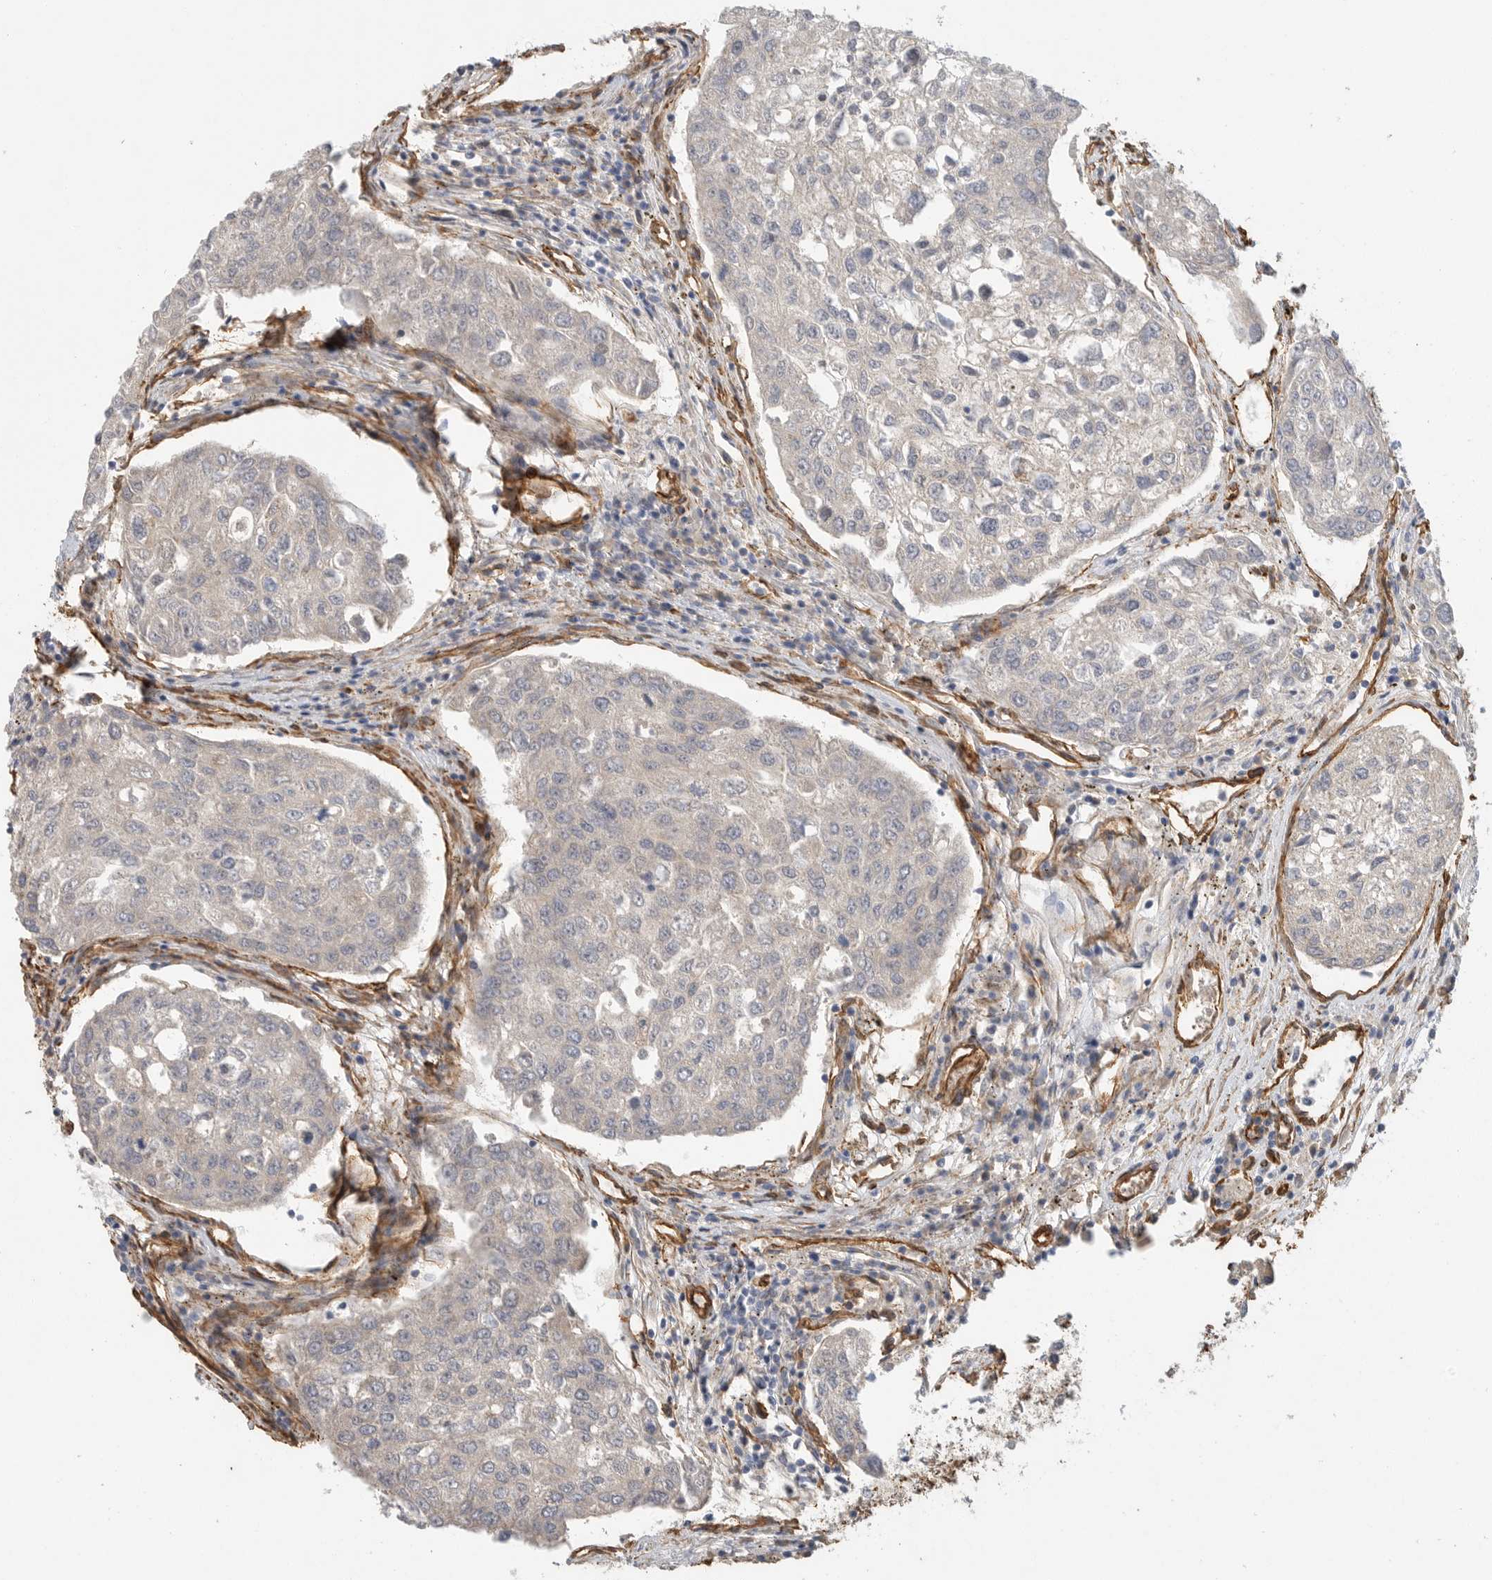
{"staining": {"intensity": "negative", "quantity": "none", "location": "none"}, "tissue": "urothelial cancer", "cell_type": "Tumor cells", "image_type": "cancer", "snomed": [{"axis": "morphology", "description": "Urothelial carcinoma, High grade"}, {"axis": "topography", "description": "Lymph node"}, {"axis": "topography", "description": "Urinary bladder"}], "caption": "High-grade urothelial carcinoma was stained to show a protein in brown. There is no significant positivity in tumor cells.", "gene": "JMJD4", "patient": {"sex": "male", "age": 51}}